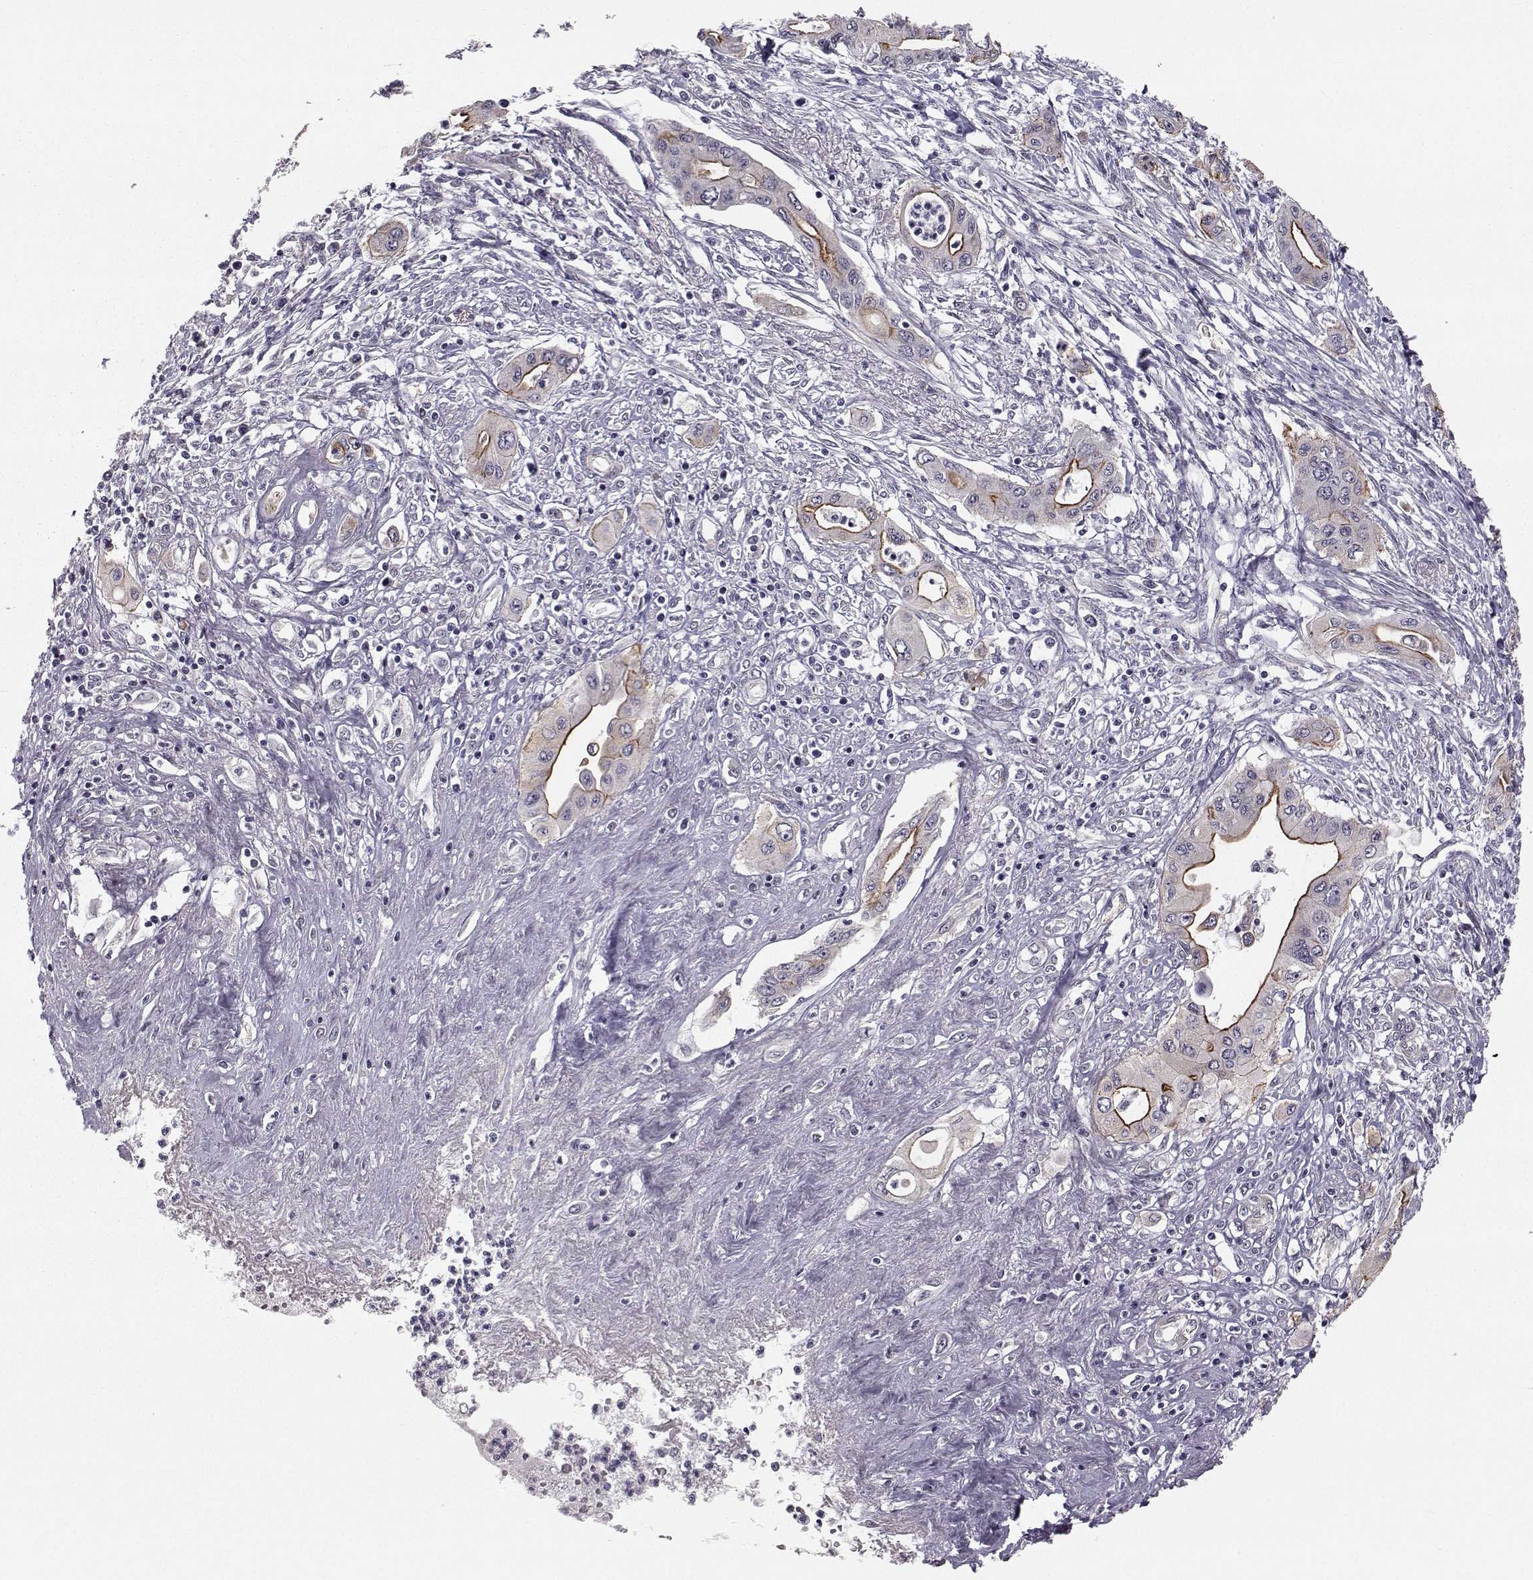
{"staining": {"intensity": "strong", "quantity": "25%-75%", "location": "cytoplasmic/membranous"}, "tissue": "pancreatic cancer", "cell_type": "Tumor cells", "image_type": "cancer", "snomed": [{"axis": "morphology", "description": "Adenocarcinoma, NOS"}, {"axis": "topography", "description": "Pancreas"}], "caption": "Strong cytoplasmic/membranous protein positivity is seen in about 25%-75% of tumor cells in pancreatic adenocarcinoma.", "gene": "PLEKHG3", "patient": {"sex": "female", "age": 62}}